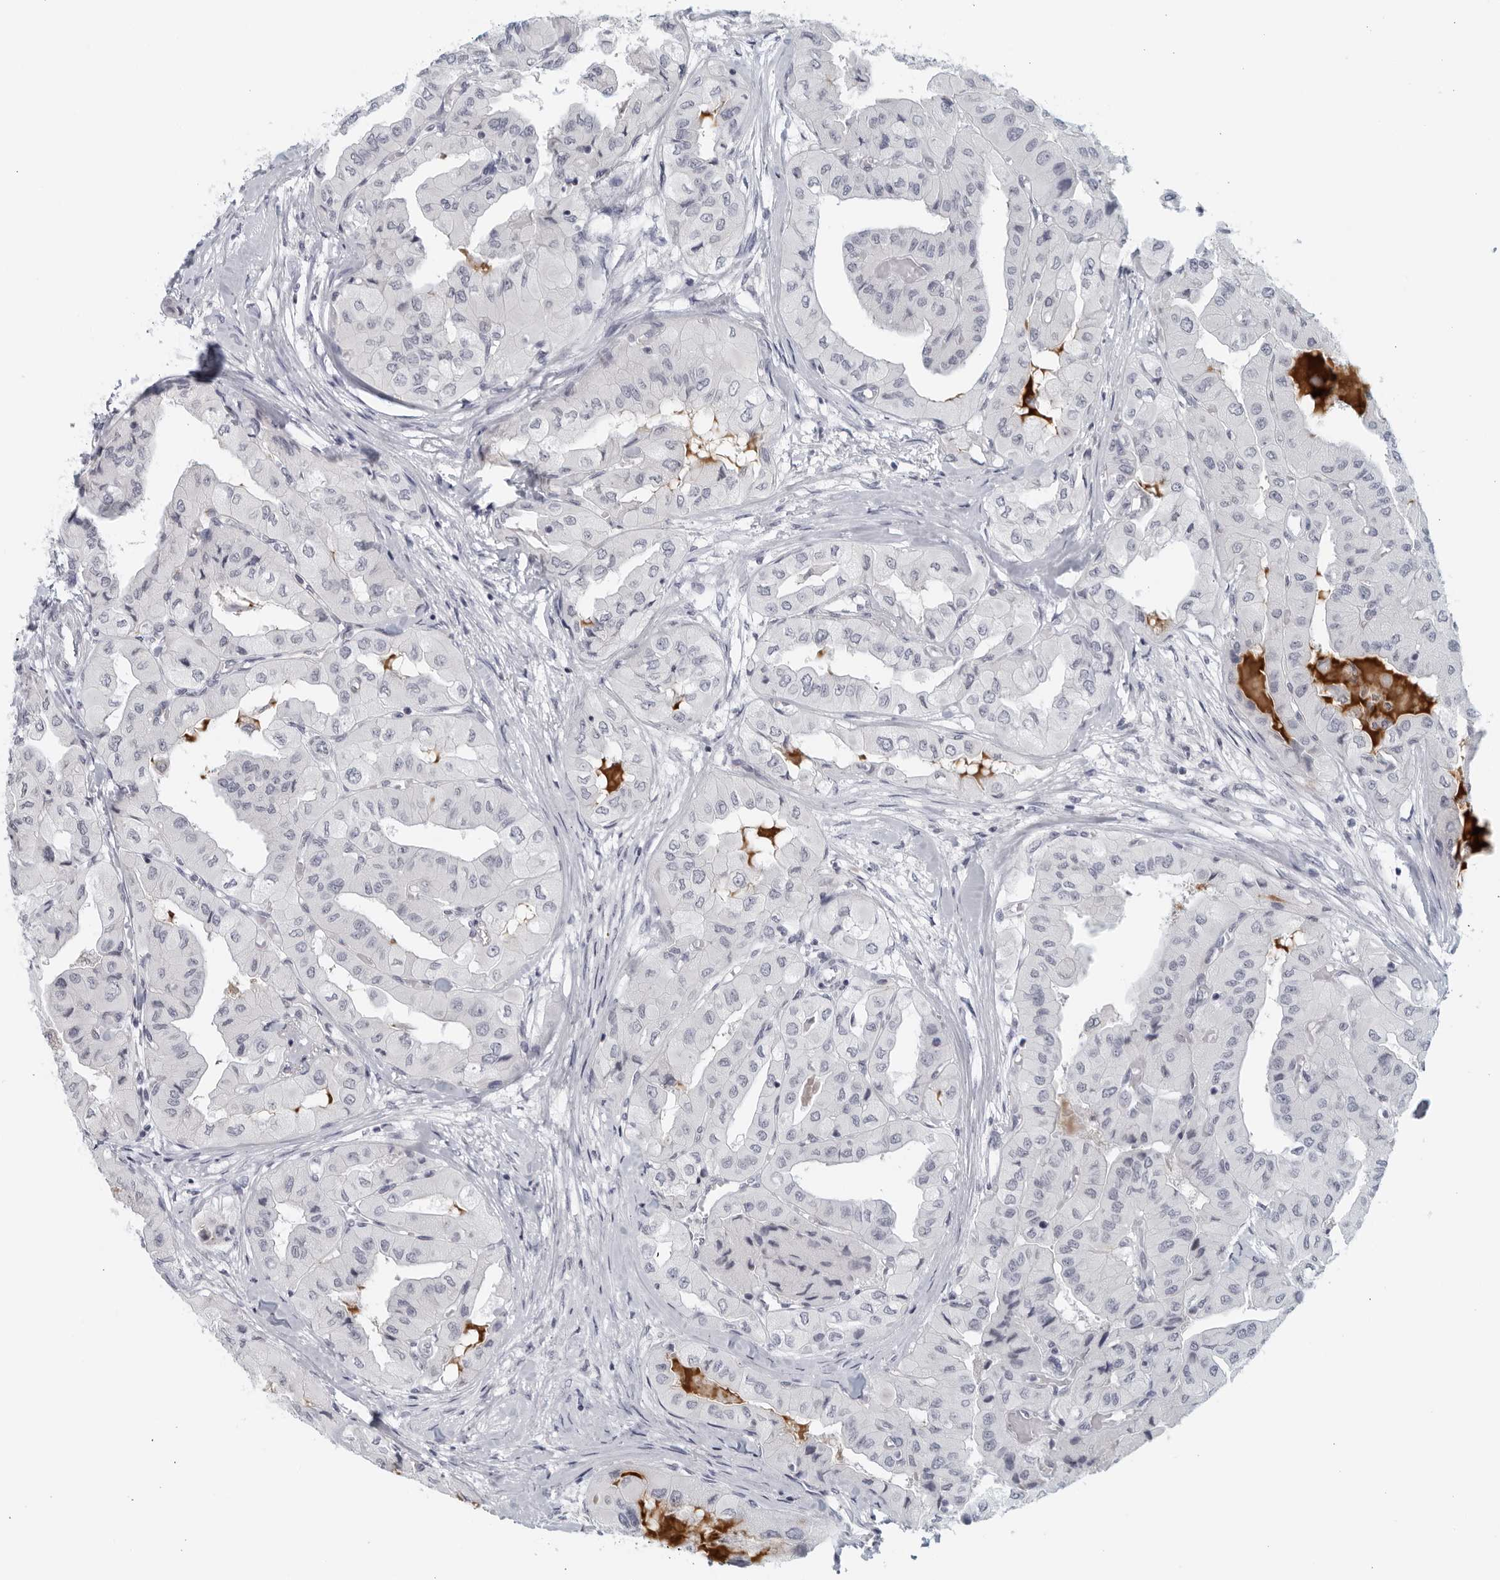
{"staining": {"intensity": "negative", "quantity": "none", "location": "none"}, "tissue": "thyroid cancer", "cell_type": "Tumor cells", "image_type": "cancer", "snomed": [{"axis": "morphology", "description": "Papillary adenocarcinoma, NOS"}, {"axis": "topography", "description": "Thyroid gland"}], "caption": "This photomicrograph is of thyroid cancer stained with immunohistochemistry (IHC) to label a protein in brown with the nuclei are counter-stained blue. There is no expression in tumor cells.", "gene": "MATN1", "patient": {"sex": "female", "age": 59}}